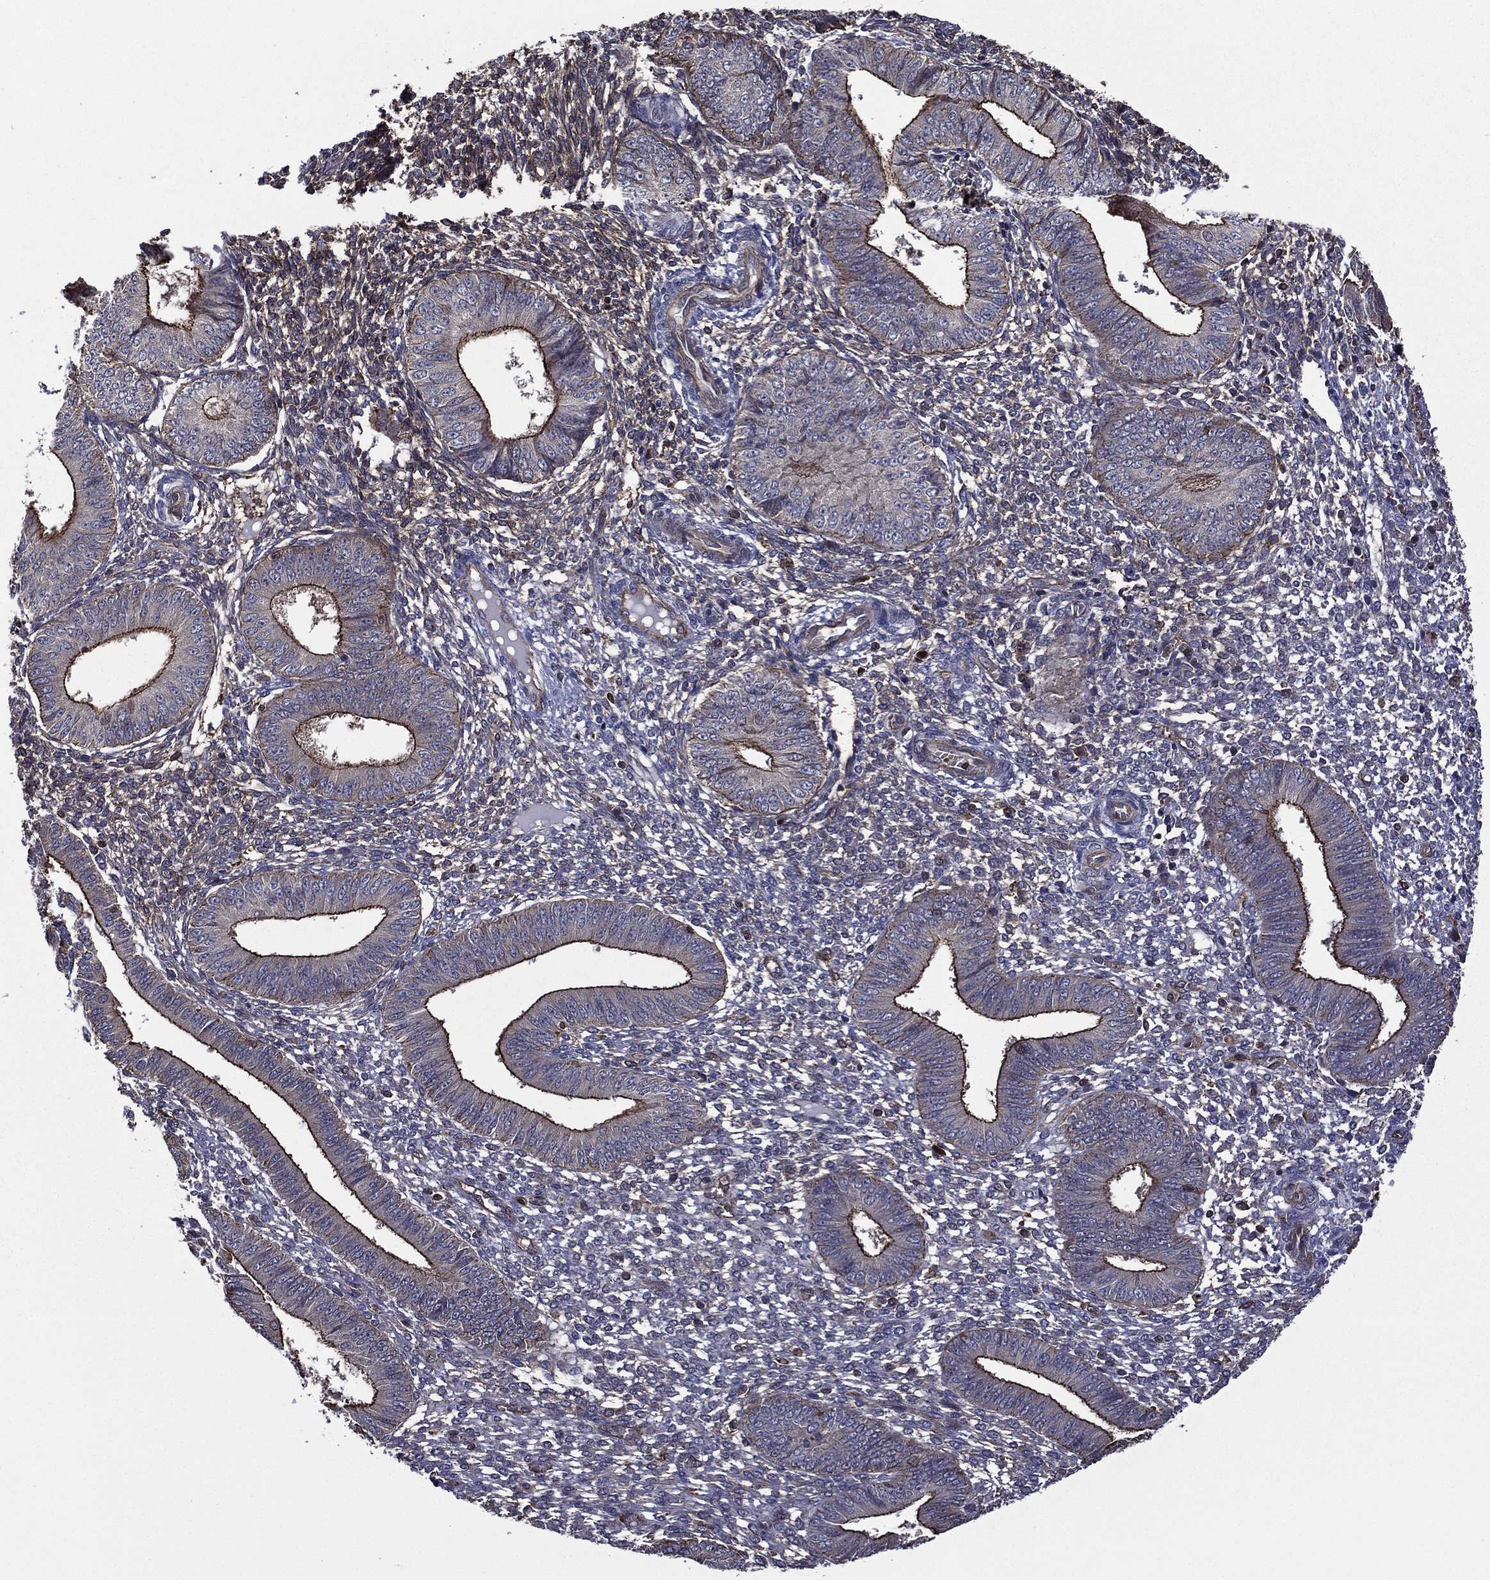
{"staining": {"intensity": "moderate", "quantity": "25%-75%", "location": "cytoplasmic/membranous"}, "tissue": "endometrium", "cell_type": "Cells in endometrial stroma", "image_type": "normal", "snomed": [{"axis": "morphology", "description": "Normal tissue, NOS"}, {"axis": "topography", "description": "Endometrium"}], "caption": "Endometrium was stained to show a protein in brown. There is medium levels of moderate cytoplasmic/membranous positivity in approximately 25%-75% of cells in endometrial stroma. The staining was performed using DAB (3,3'-diaminobenzidine), with brown indicating positive protein expression. Nuclei are stained blue with hematoxylin.", "gene": "PLPP3", "patient": {"sex": "female", "age": 42}}